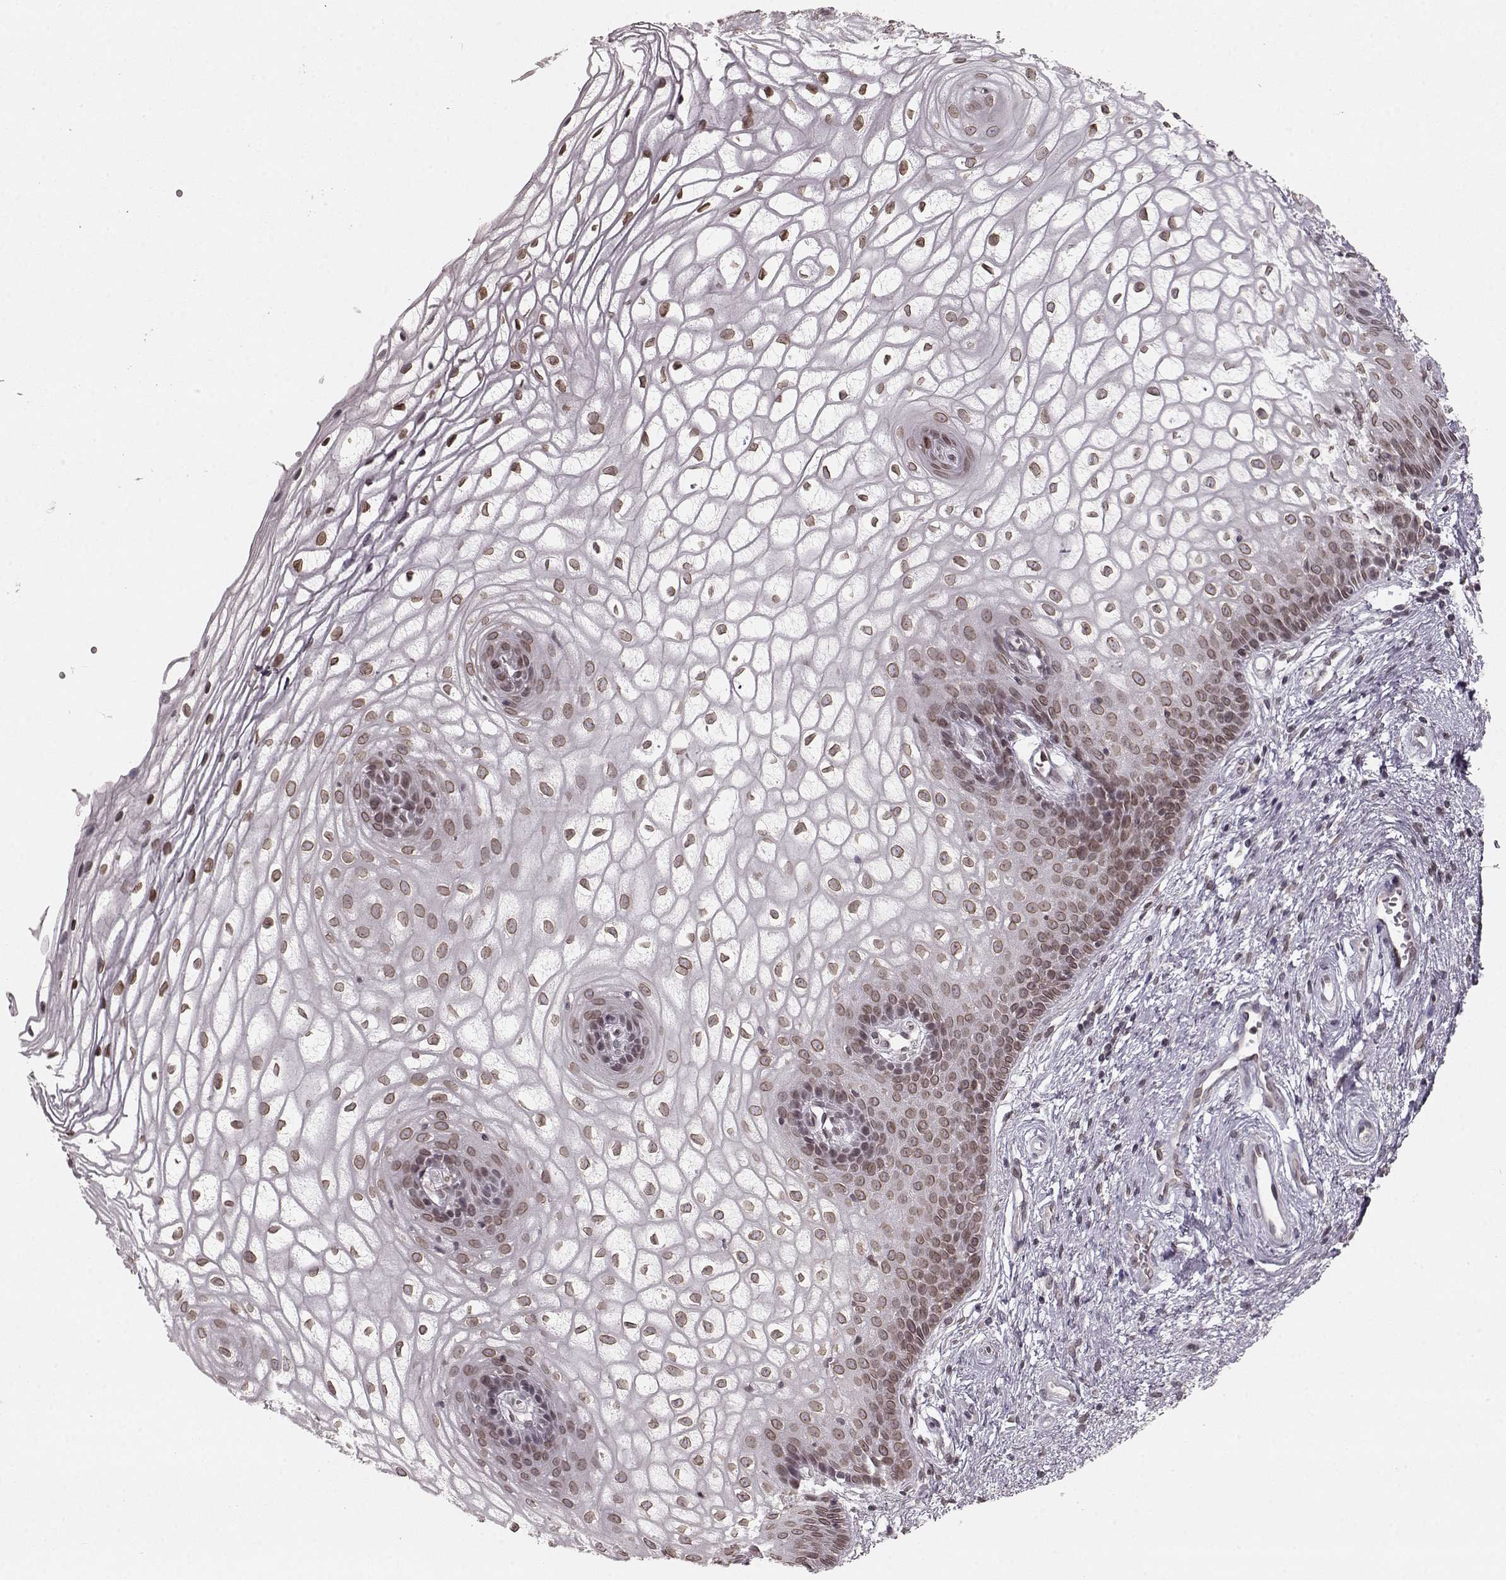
{"staining": {"intensity": "moderate", "quantity": ">75%", "location": "cytoplasmic/membranous,nuclear"}, "tissue": "vagina", "cell_type": "Squamous epithelial cells", "image_type": "normal", "snomed": [{"axis": "morphology", "description": "Normal tissue, NOS"}, {"axis": "topography", "description": "Vagina"}], "caption": "High-power microscopy captured an IHC image of normal vagina, revealing moderate cytoplasmic/membranous,nuclear expression in about >75% of squamous epithelial cells. The protein is stained brown, and the nuclei are stained in blue (DAB (3,3'-diaminobenzidine) IHC with brightfield microscopy, high magnification).", "gene": "DCAF12", "patient": {"sex": "female", "age": 34}}